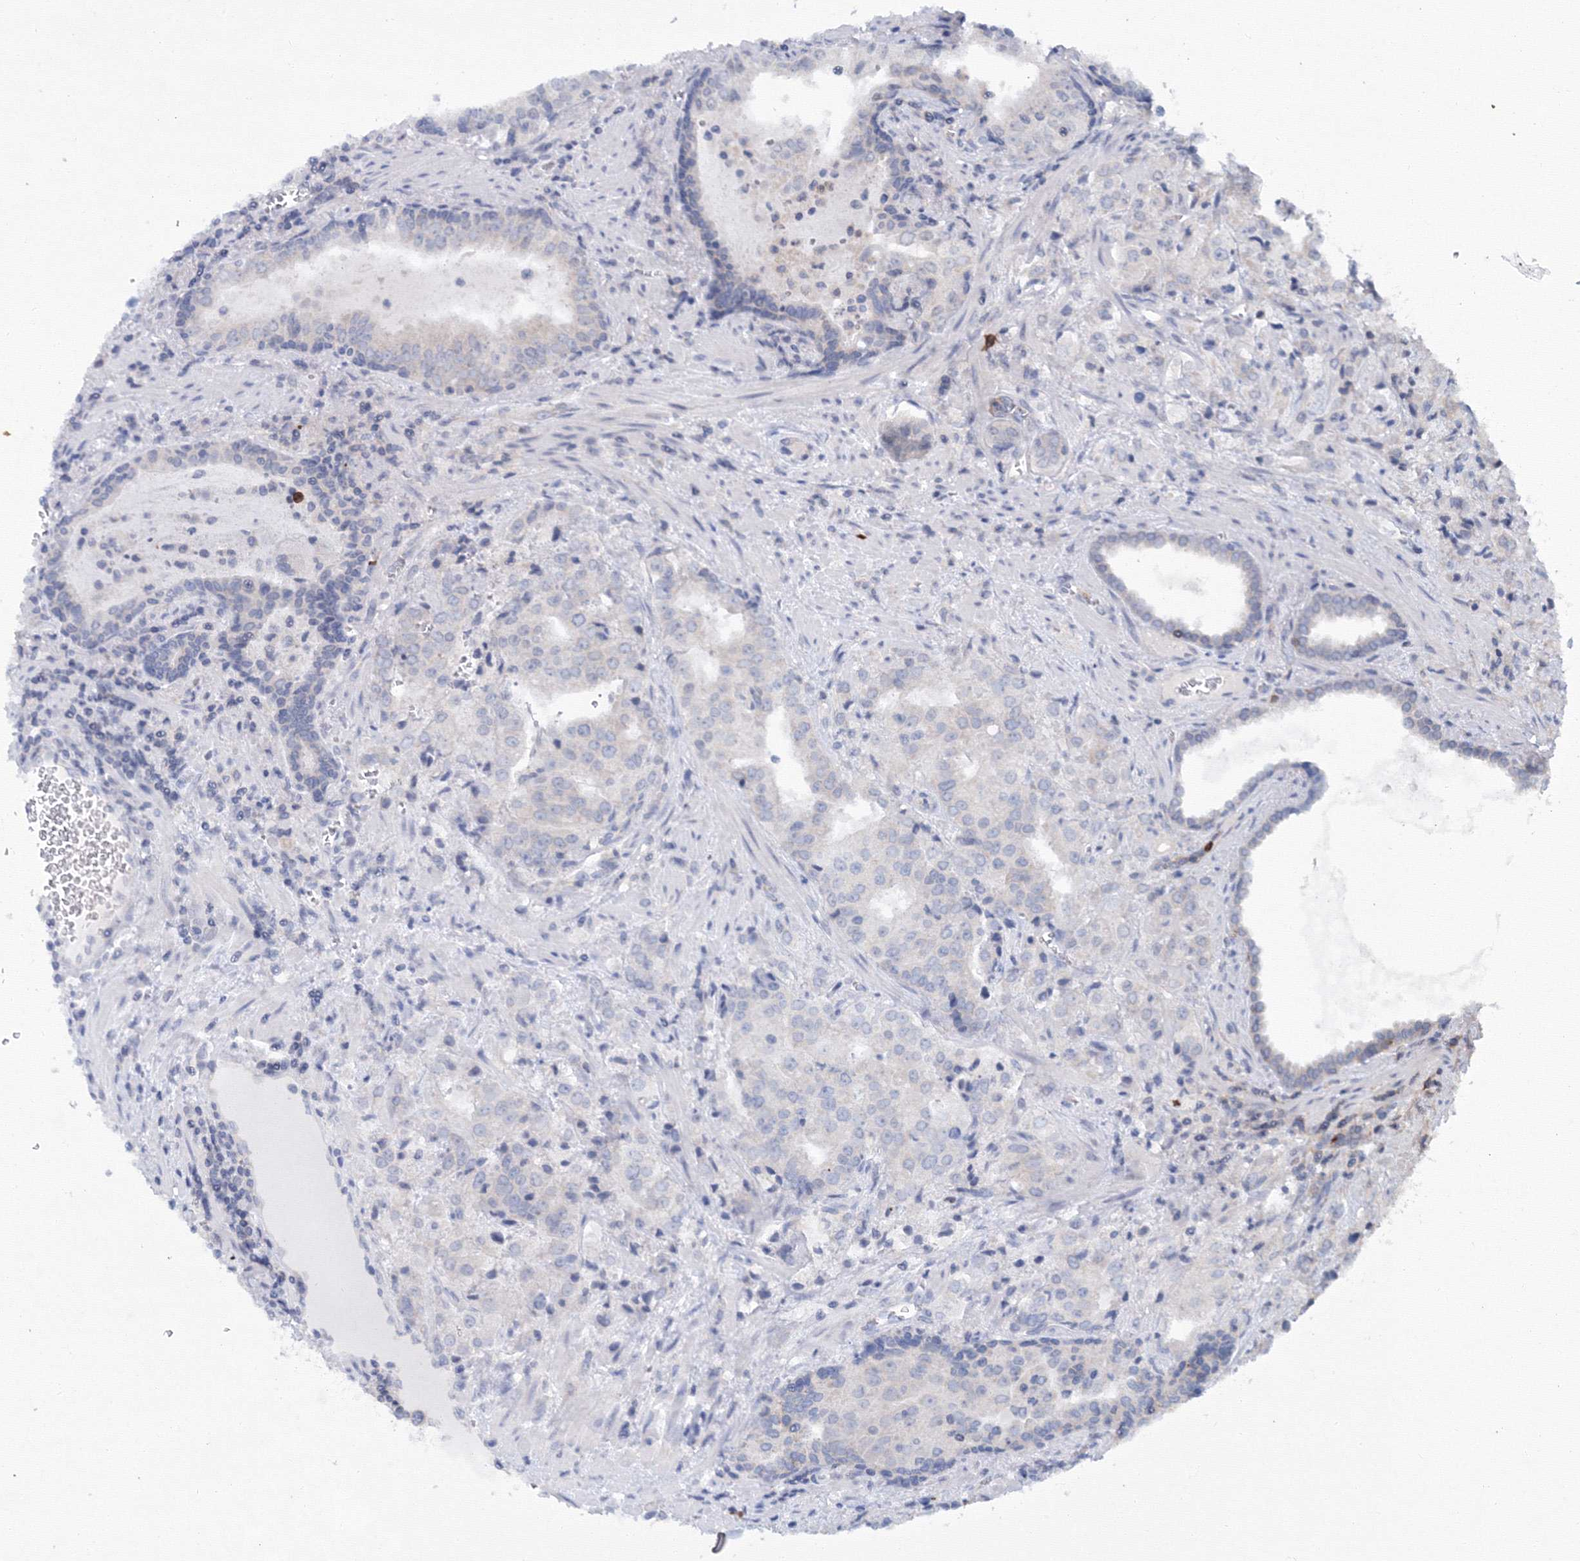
{"staining": {"intensity": "negative", "quantity": "none", "location": "none"}, "tissue": "prostate cancer", "cell_type": "Tumor cells", "image_type": "cancer", "snomed": [{"axis": "morphology", "description": "Adenocarcinoma, High grade"}, {"axis": "topography", "description": "Prostate"}], "caption": "High magnification brightfield microscopy of prostate cancer stained with DAB (brown) and counterstained with hematoxylin (blue): tumor cells show no significant expression. (DAB (3,3'-diaminobenzidine) immunohistochemistry (IHC), high magnification).", "gene": "MKRN2", "patient": {"sex": "male", "age": 68}}